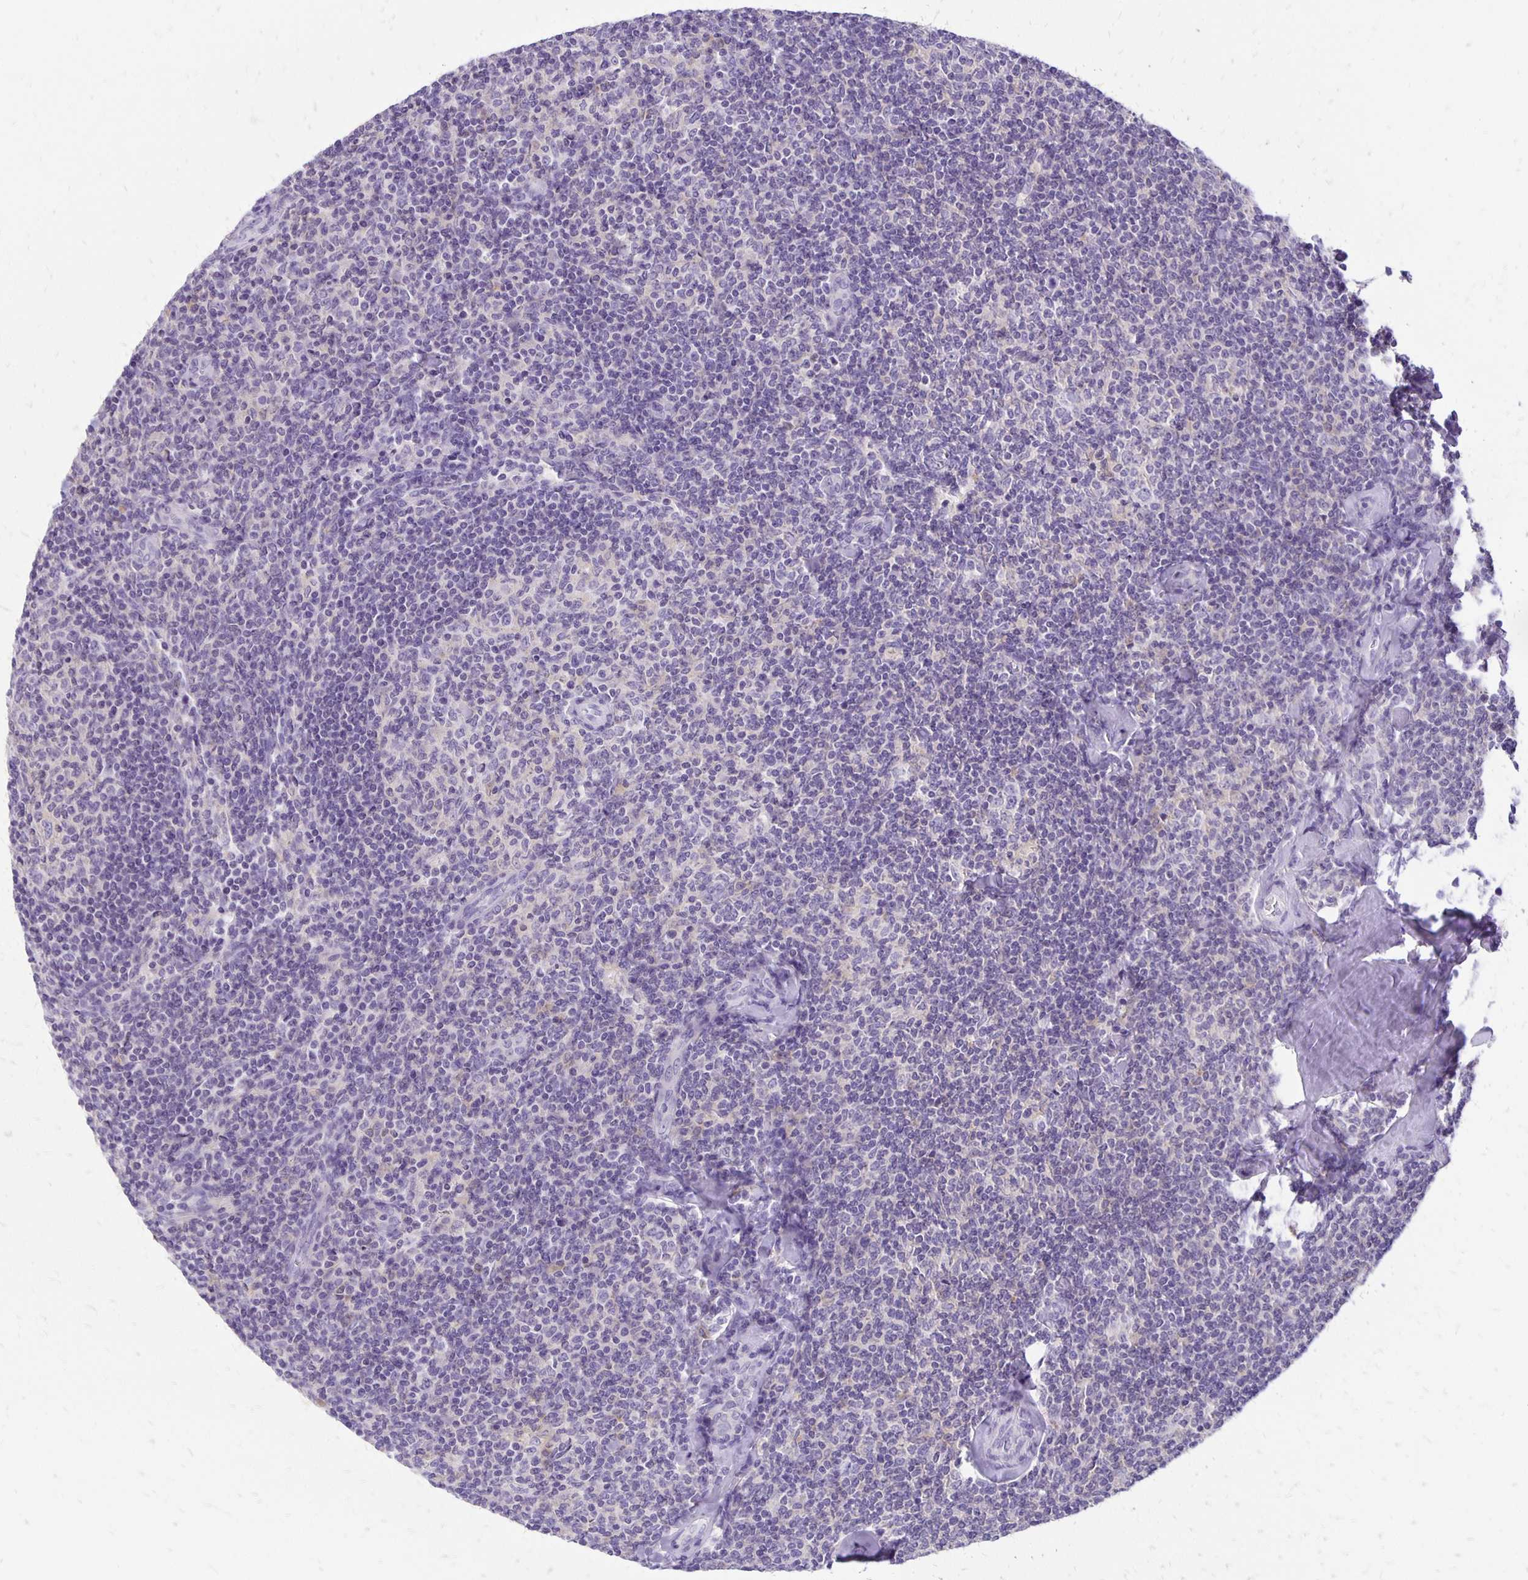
{"staining": {"intensity": "negative", "quantity": "none", "location": "none"}, "tissue": "lymphoma", "cell_type": "Tumor cells", "image_type": "cancer", "snomed": [{"axis": "morphology", "description": "Malignant lymphoma, non-Hodgkin's type, Low grade"}, {"axis": "topography", "description": "Lymph node"}], "caption": "An immunohistochemistry image of lymphoma is shown. There is no staining in tumor cells of lymphoma.", "gene": "ANKRD45", "patient": {"sex": "female", "age": 56}}